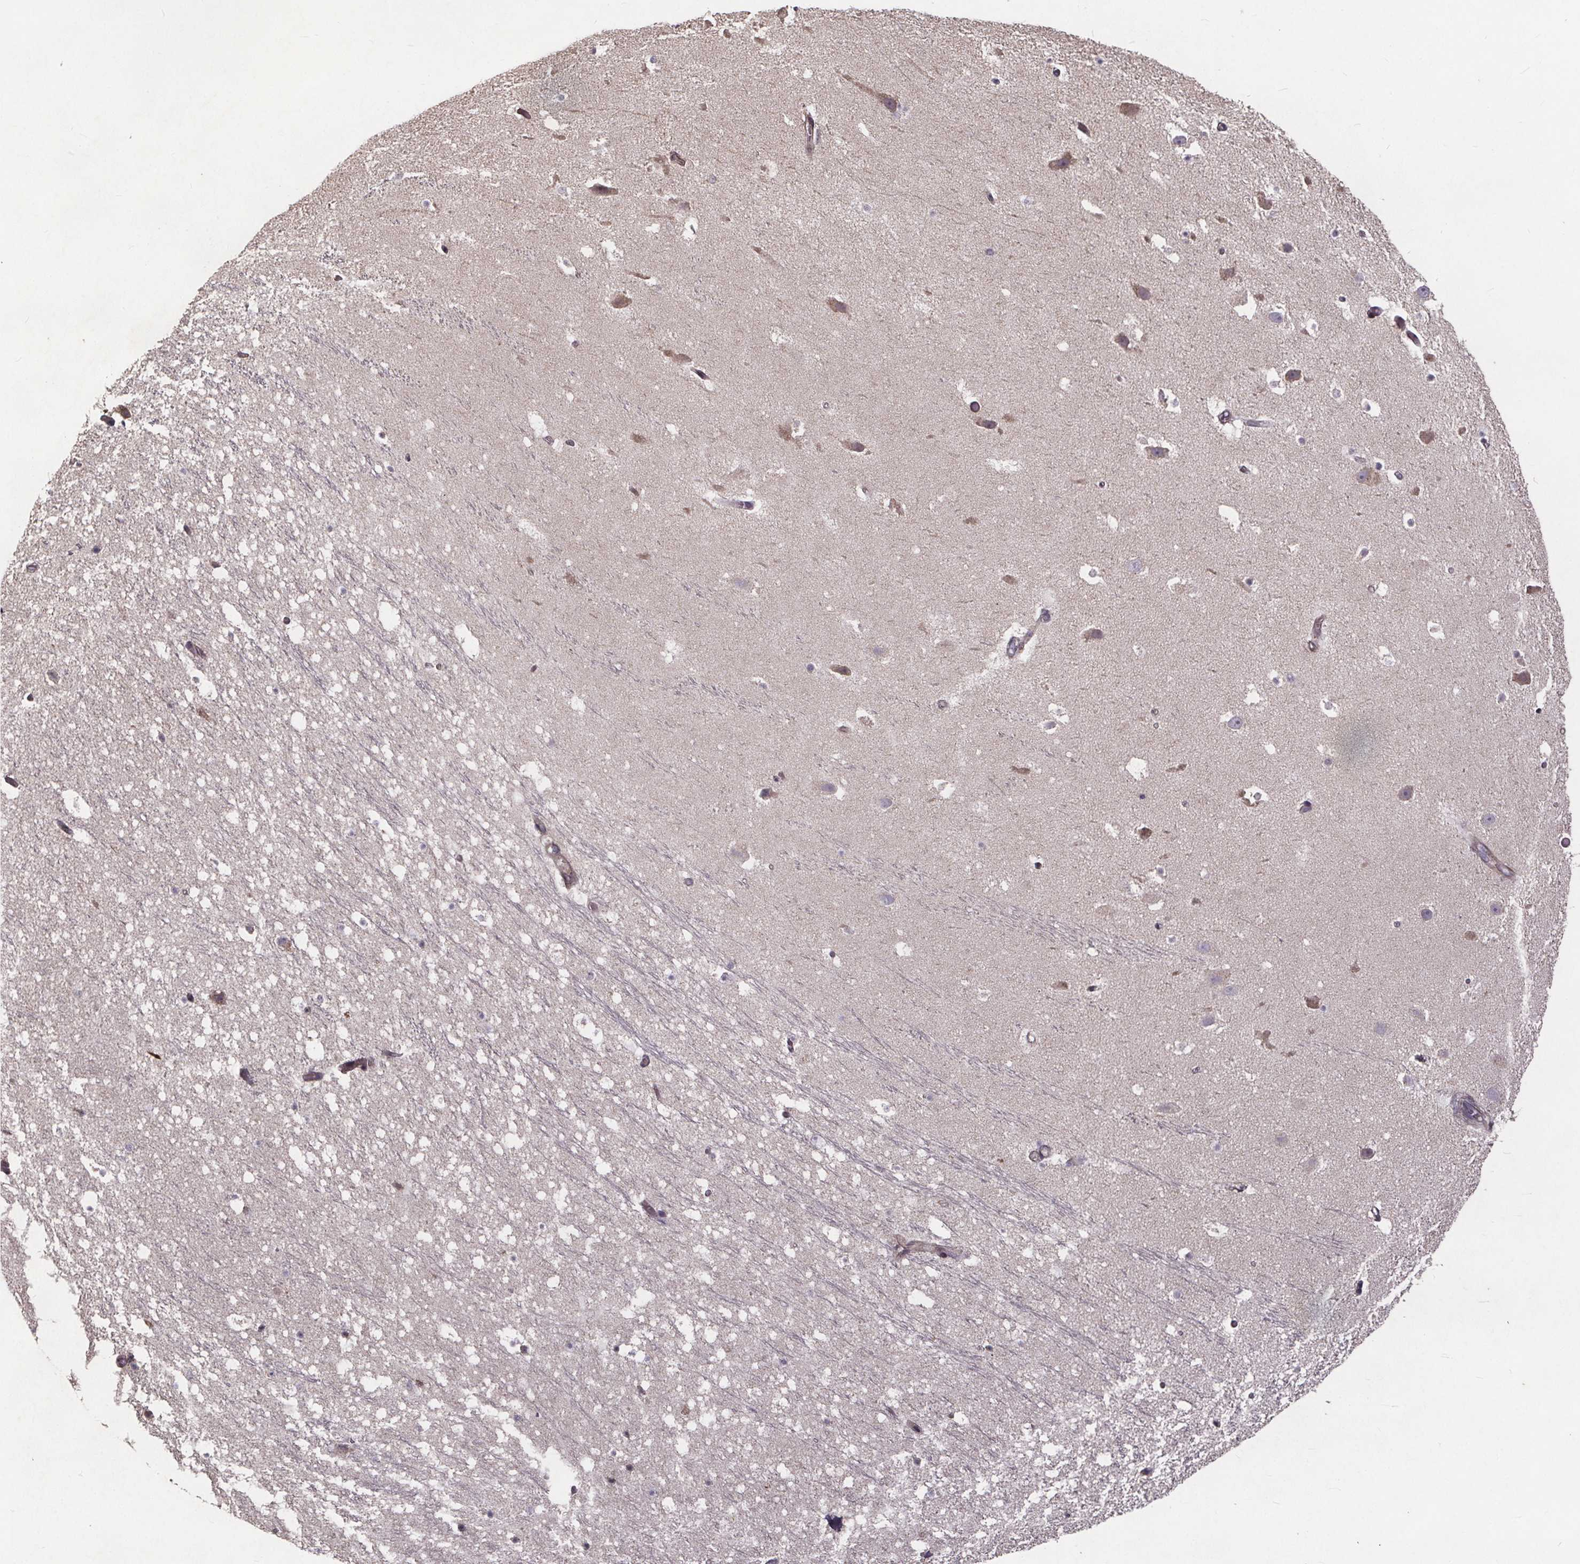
{"staining": {"intensity": "negative", "quantity": "none", "location": "none"}, "tissue": "hippocampus", "cell_type": "Glial cells", "image_type": "normal", "snomed": [{"axis": "morphology", "description": "Normal tissue, NOS"}, {"axis": "topography", "description": "Hippocampus"}], "caption": "Human hippocampus stained for a protein using immunohistochemistry displays no expression in glial cells.", "gene": "YME1L1", "patient": {"sex": "male", "age": 26}}